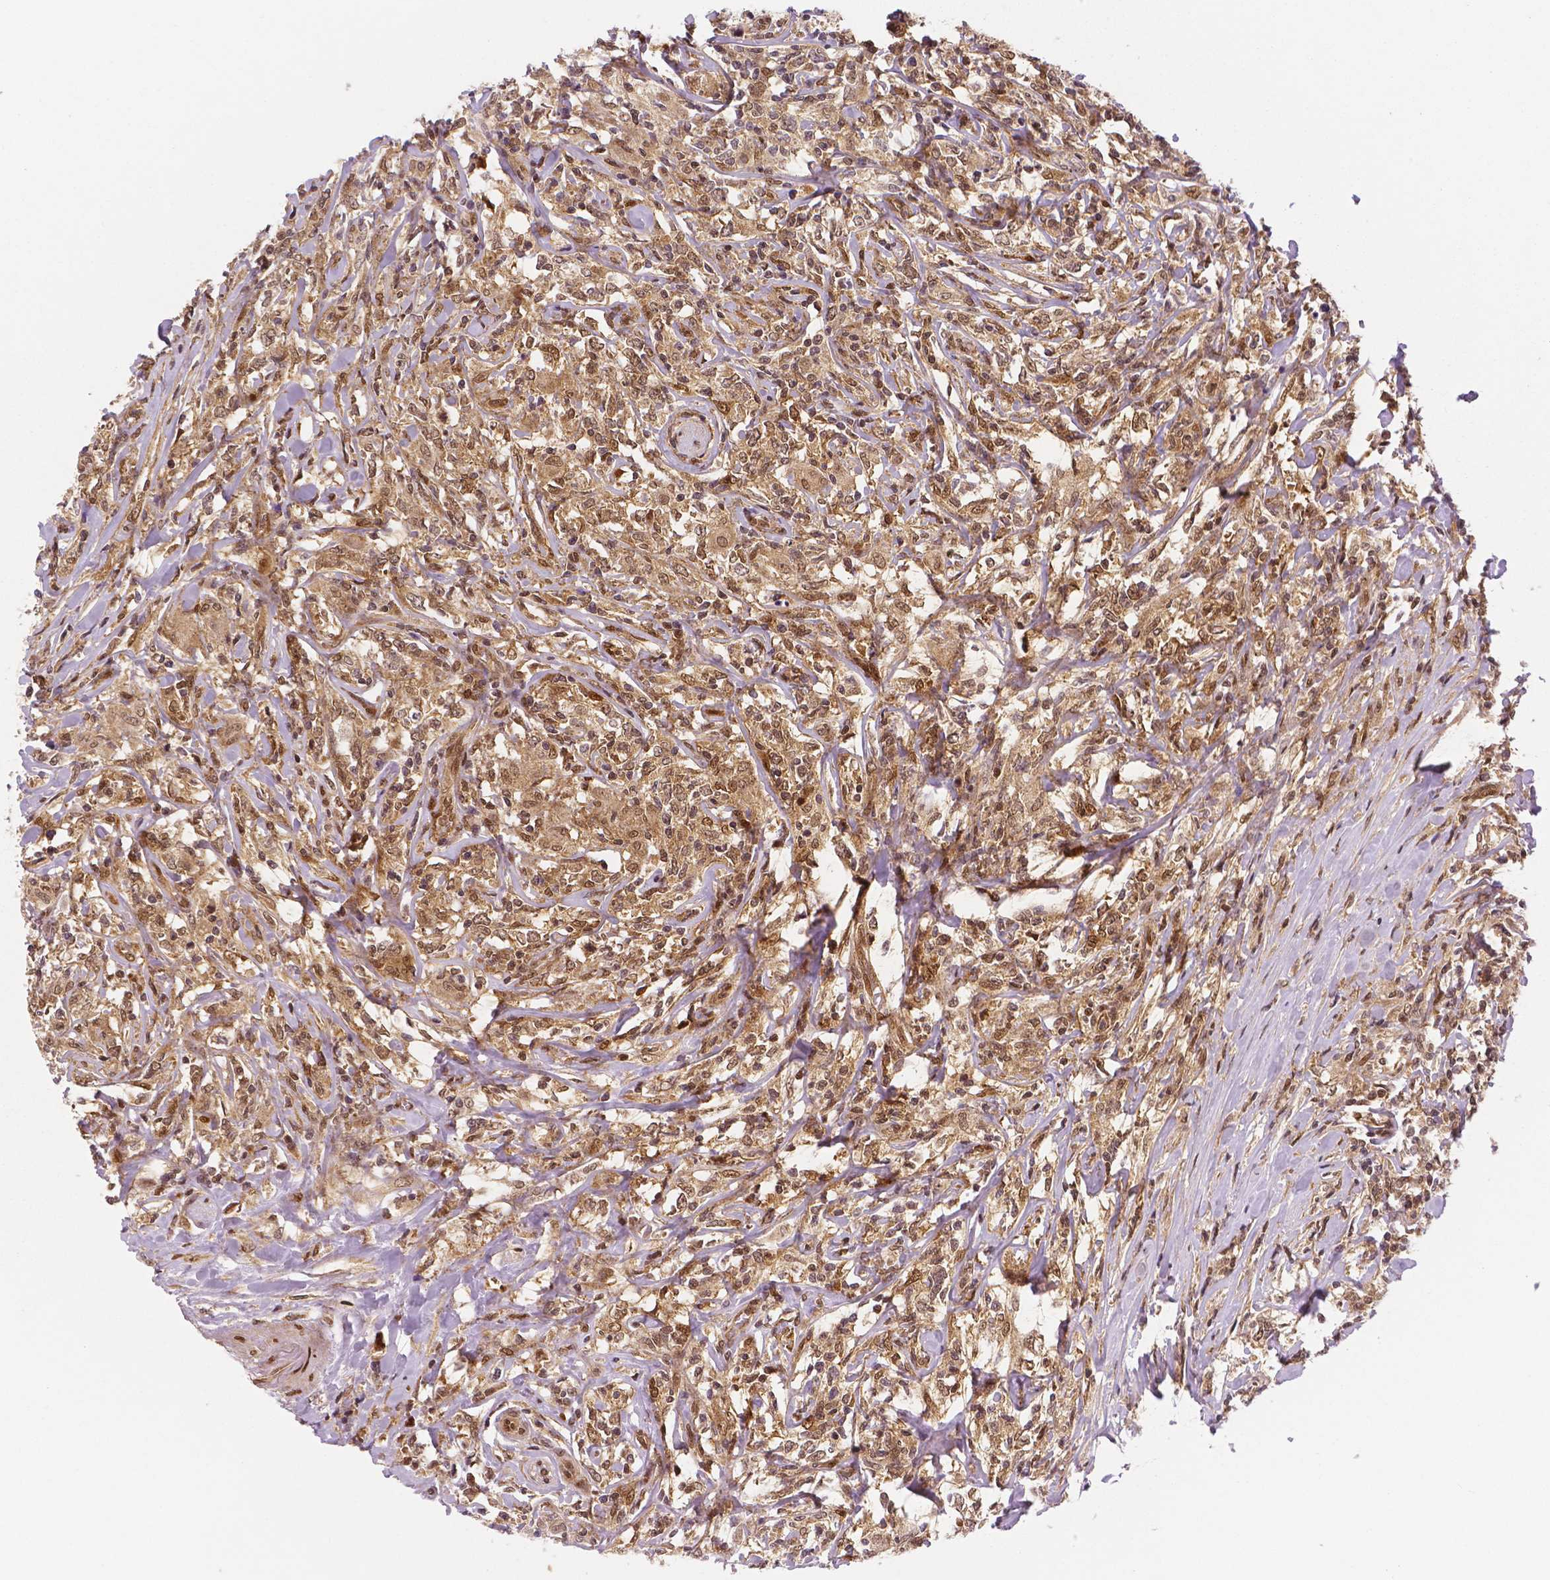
{"staining": {"intensity": "moderate", "quantity": ">75%", "location": "cytoplasmic/membranous,nuclear"}, "tissue": "lymphoma", "cell_type": "Tumor cells", "image_type": "cancer", "snomed": [{"axis": "morphology", "description": "Malignant lymphoma, non-Hodgkin's type, High grade"}, {"axis": "topography", "description": "Lymph node"}], "caption": "Lymphoma stained with a protein marker displays moderate staining in tumor cells.", "gene": "STAT3", "patient": {"sex": "female", "age": 84}}